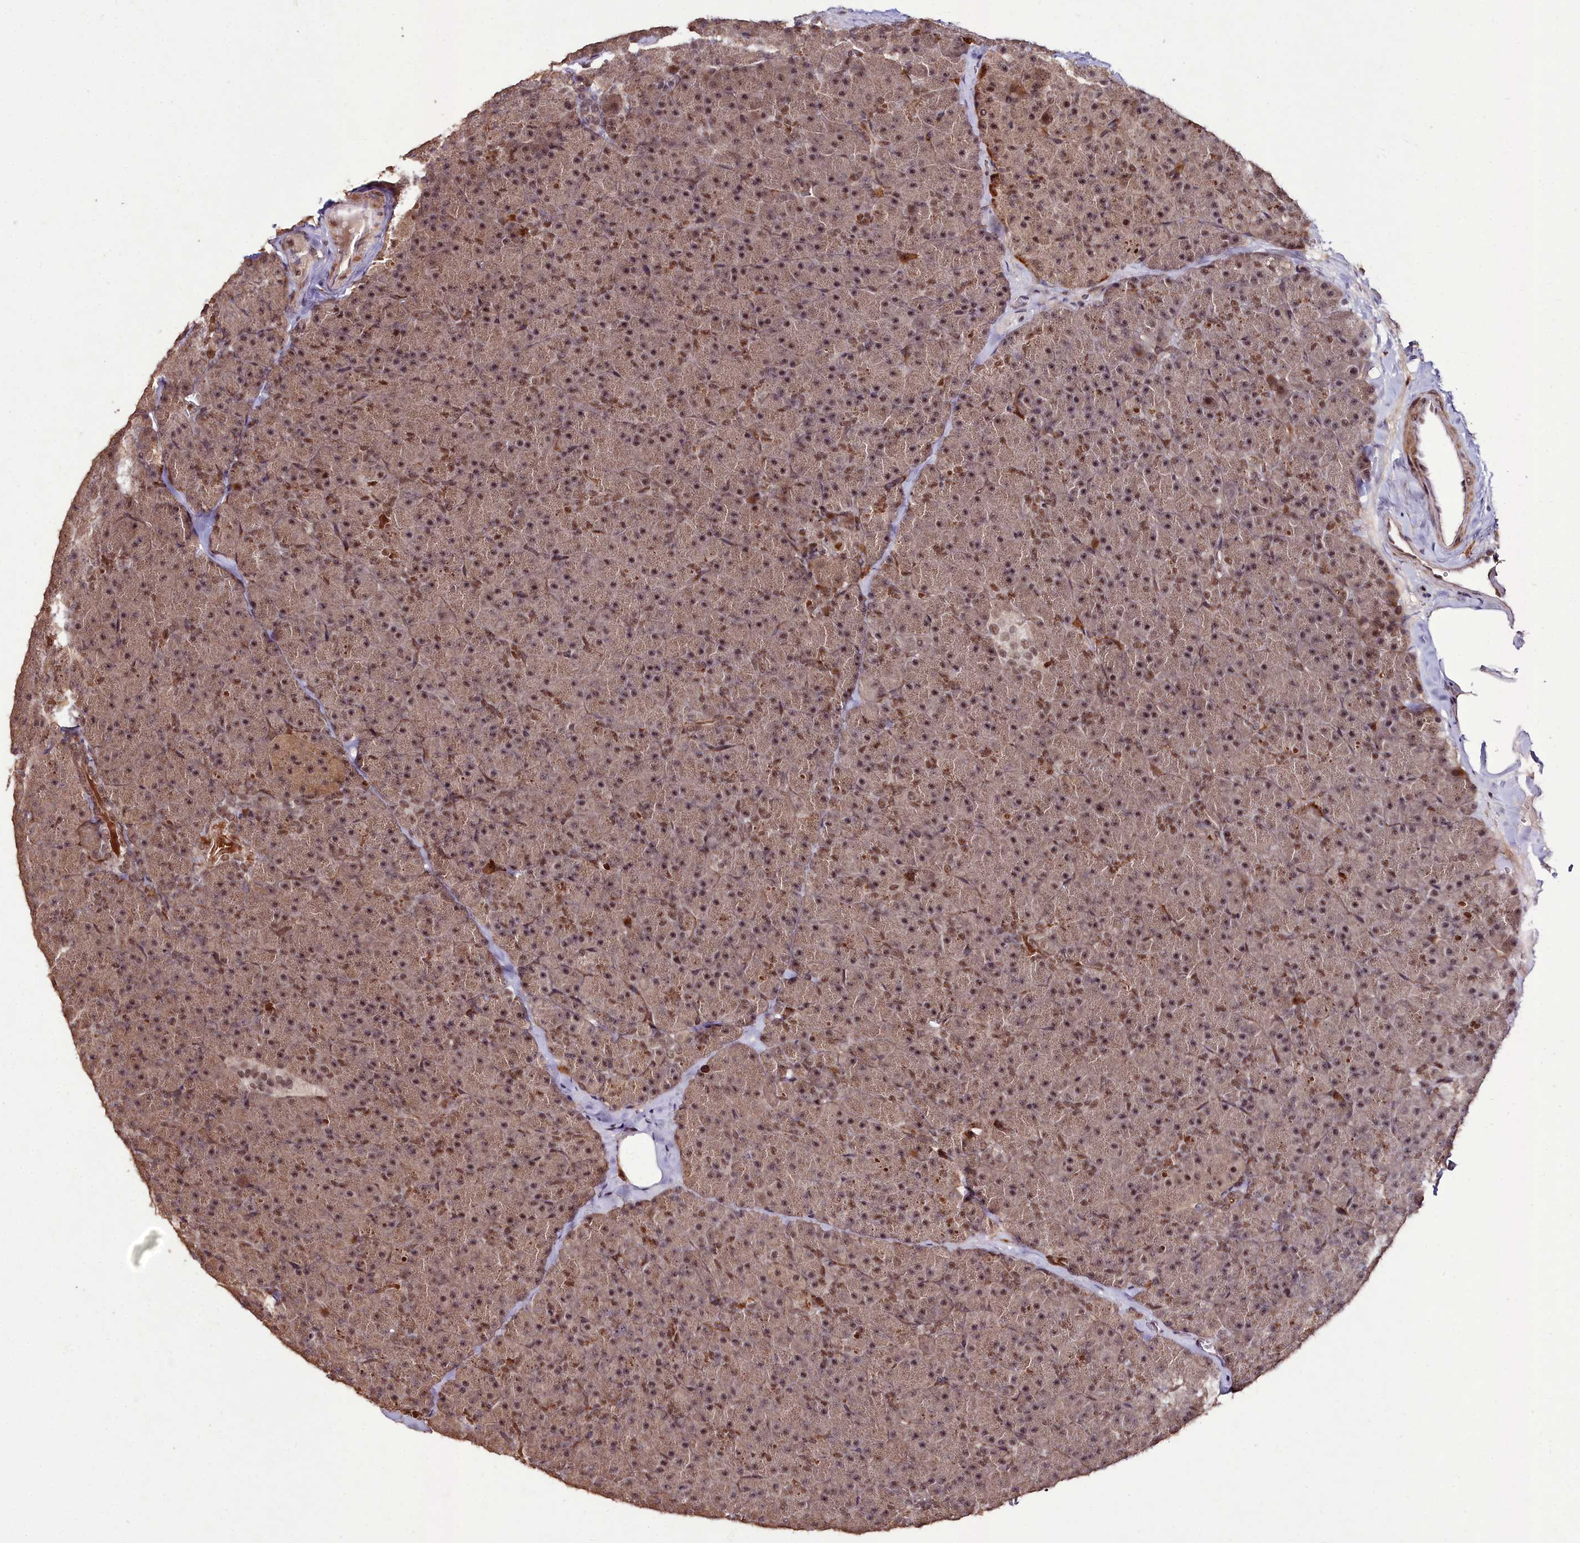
{"staining": {"intensity": "moderate", "quantity": ">75%", "location": "cytoplasmic/membranous,nuclear"}, "tissue": "pancreas", "cell_type": "Exocrine glandular cells", "image_type": "normal", "snomed": [{"axis": "morphology", "description": "Normal tissue, NOS"}, {"axis": "topography", "description": "Pancreas"}], "caption": "Immunohistochemical staining of unremarkable human pancreas demonstrates moderate cytoplasmic/membranous,nuclear protein positivity in about >75% of exocrine glandular cells.", "gene": "CXXC1", "patient": {"sex": "male", "age": 36}}